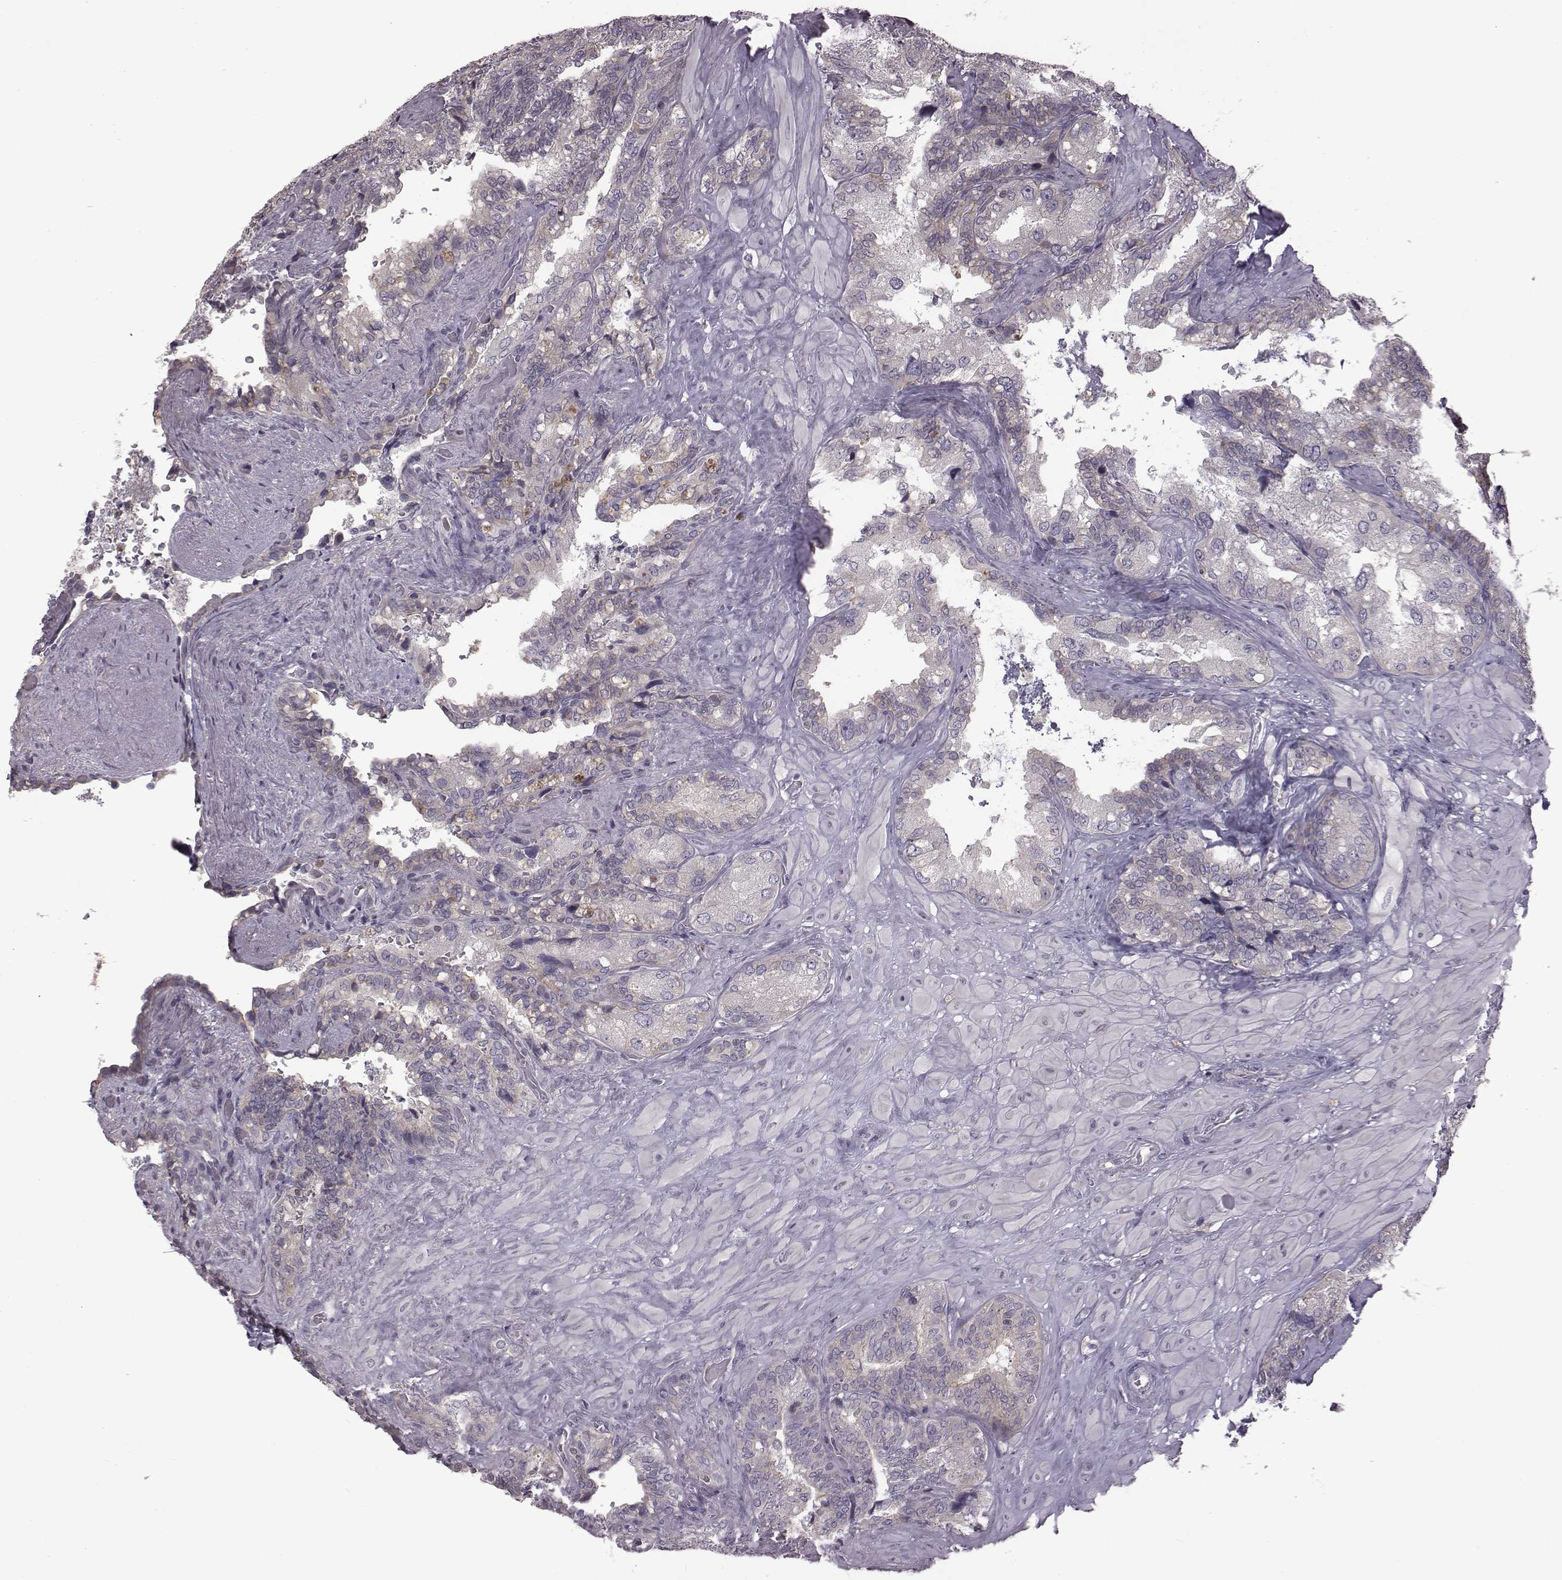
{"staining": {"intensity": "negative", "quantity": "none", "location": "none"}, "tissue": "seminal vesicle", "cell_type": "Glandular cells", "image_type": "normal", "snomed": [{"axis": "morphology", "description": "Normal tissue, NOS"}, {"axis": "topography", "description": "Seminal veicle"}], "caption": "Seminal vesicle stained for a protein using IHC shows no expression glandular cells.", "gene": "BICDL1", "patient": {"sex": "male", "age": 69}}